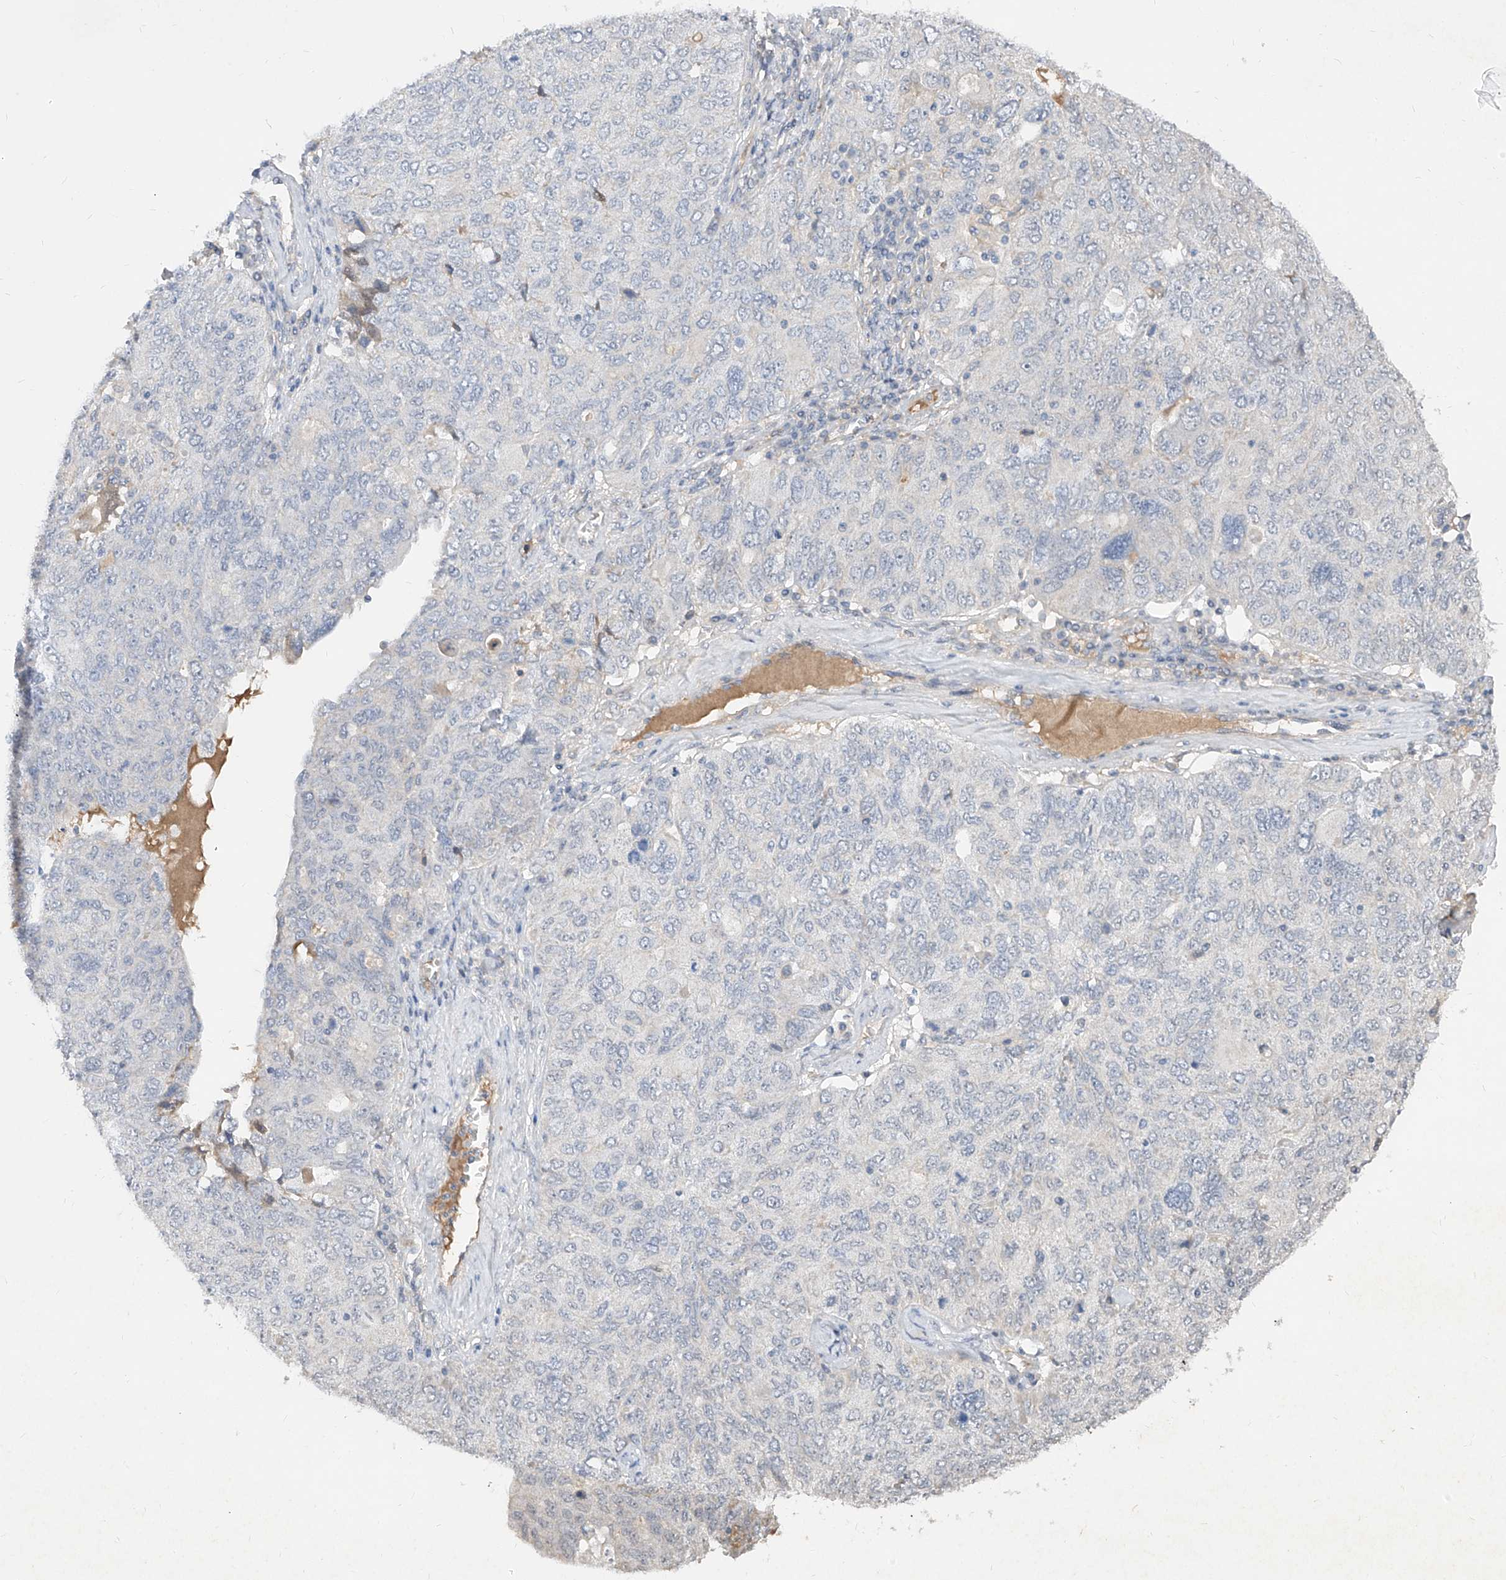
{"staining": {"intensity": "negative", "quantity": "none", "location": "none"}, "tissue": "ovarian cancer", "cell_type": "Tumor cells", "image_type": "cancer", "snomed": [{"axis": "morphology", "description": "Carcinoma, endometroid"}, {"axis": "topography", "description": "Ovary"}], "caption": "Human ovarian cancer (endometroid carcinoma) stained for a protein using immunohistochemistry displays no staining in tumor cells.", "gene": "C4A", "patient": {"sex": "female", "age": 62}}